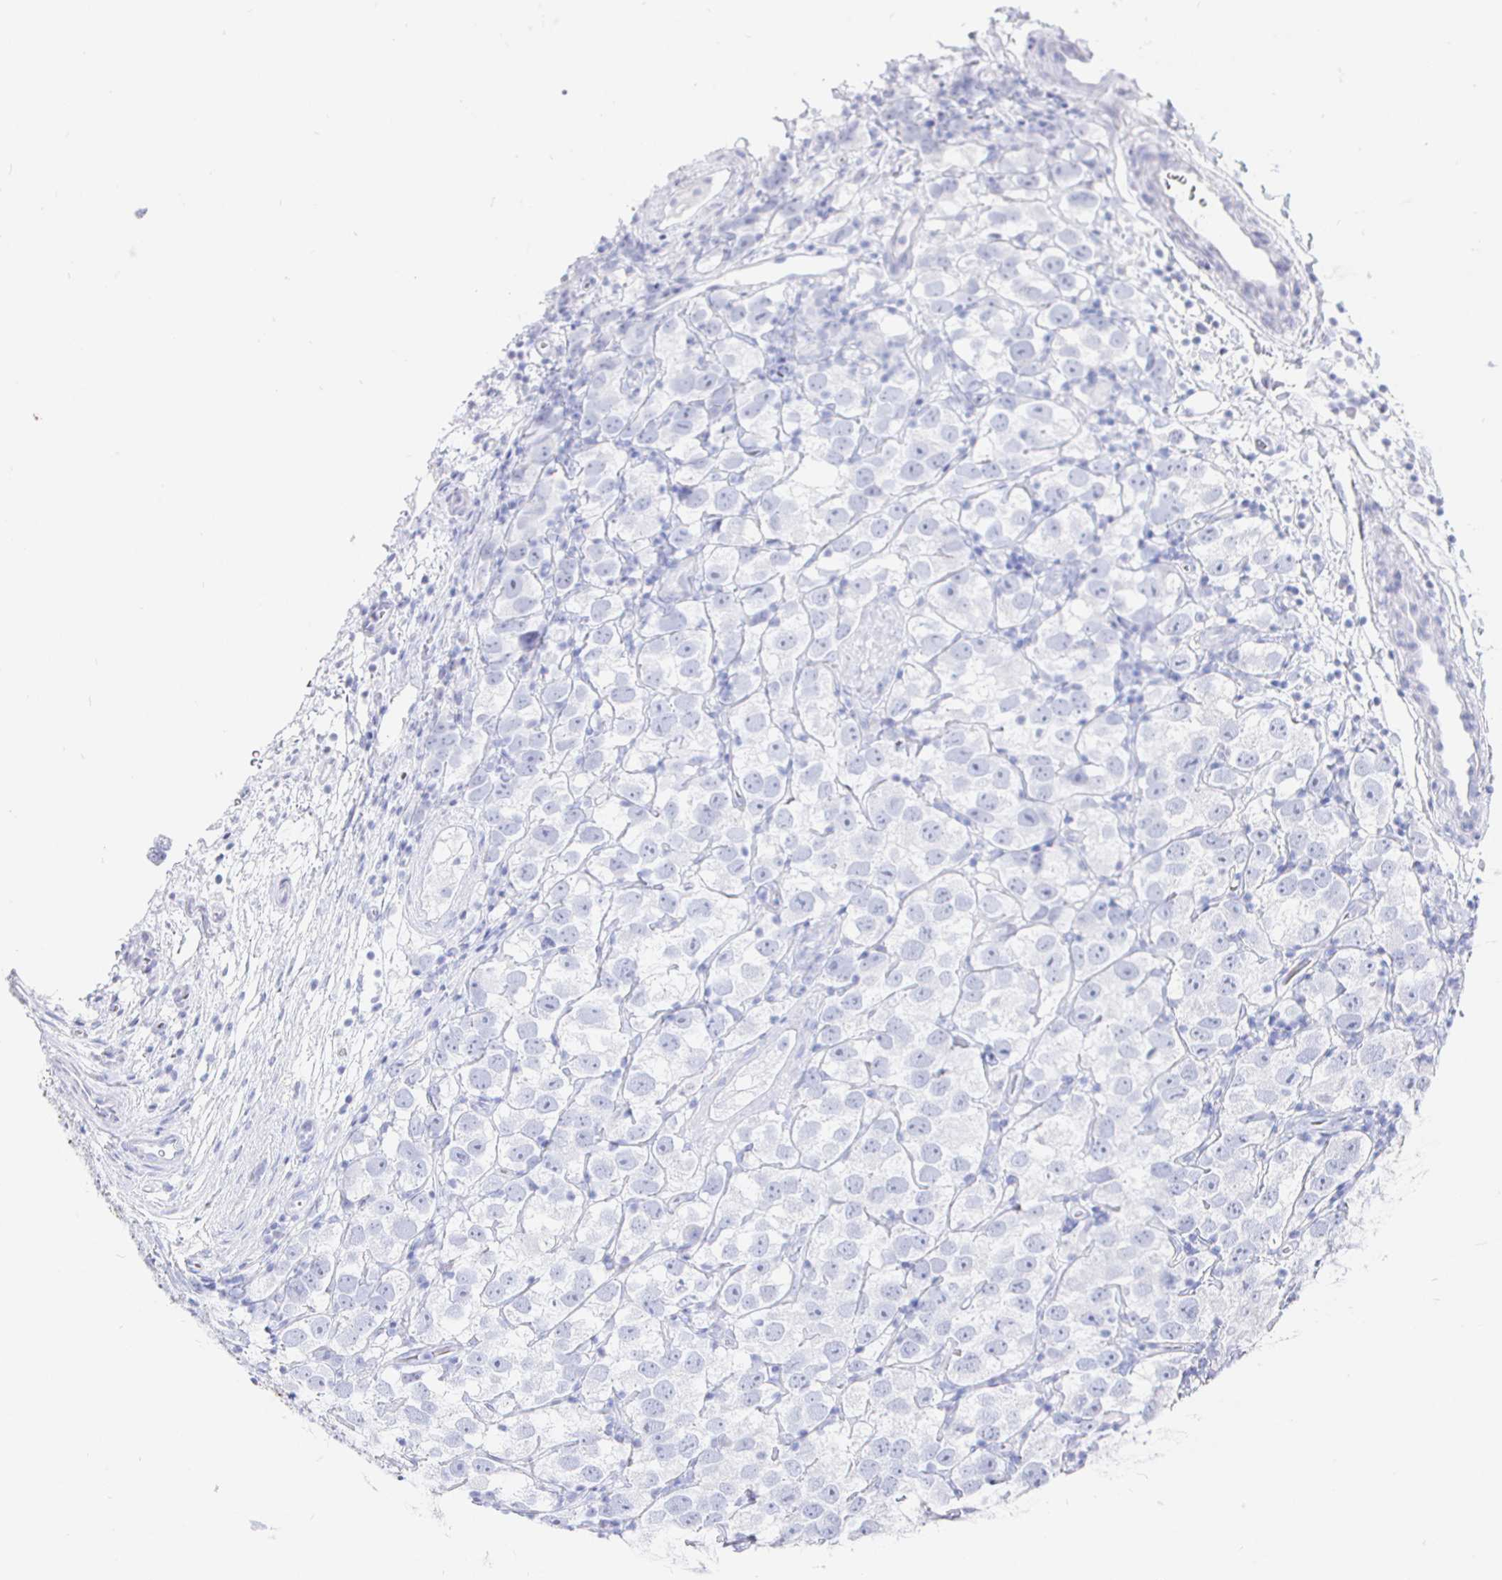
{"staining": {"intensity": "negative", "quantity": "none", "location": "none"}, "tissue": "testis cancer", "cell_type": "Tumor cells", "image_type": "cancer", "snomed": [{"axis": "morphology", "description": "Seminoma, NOS"}, {"axis": "topography", "description": "Testis"}], "caption": "This is an immunohistochemistry histopathology image of human testis cancer. There is no staining in tumor cells.", "gene": "CLCA1", "patient": {"sex": "male", "age": 26}}